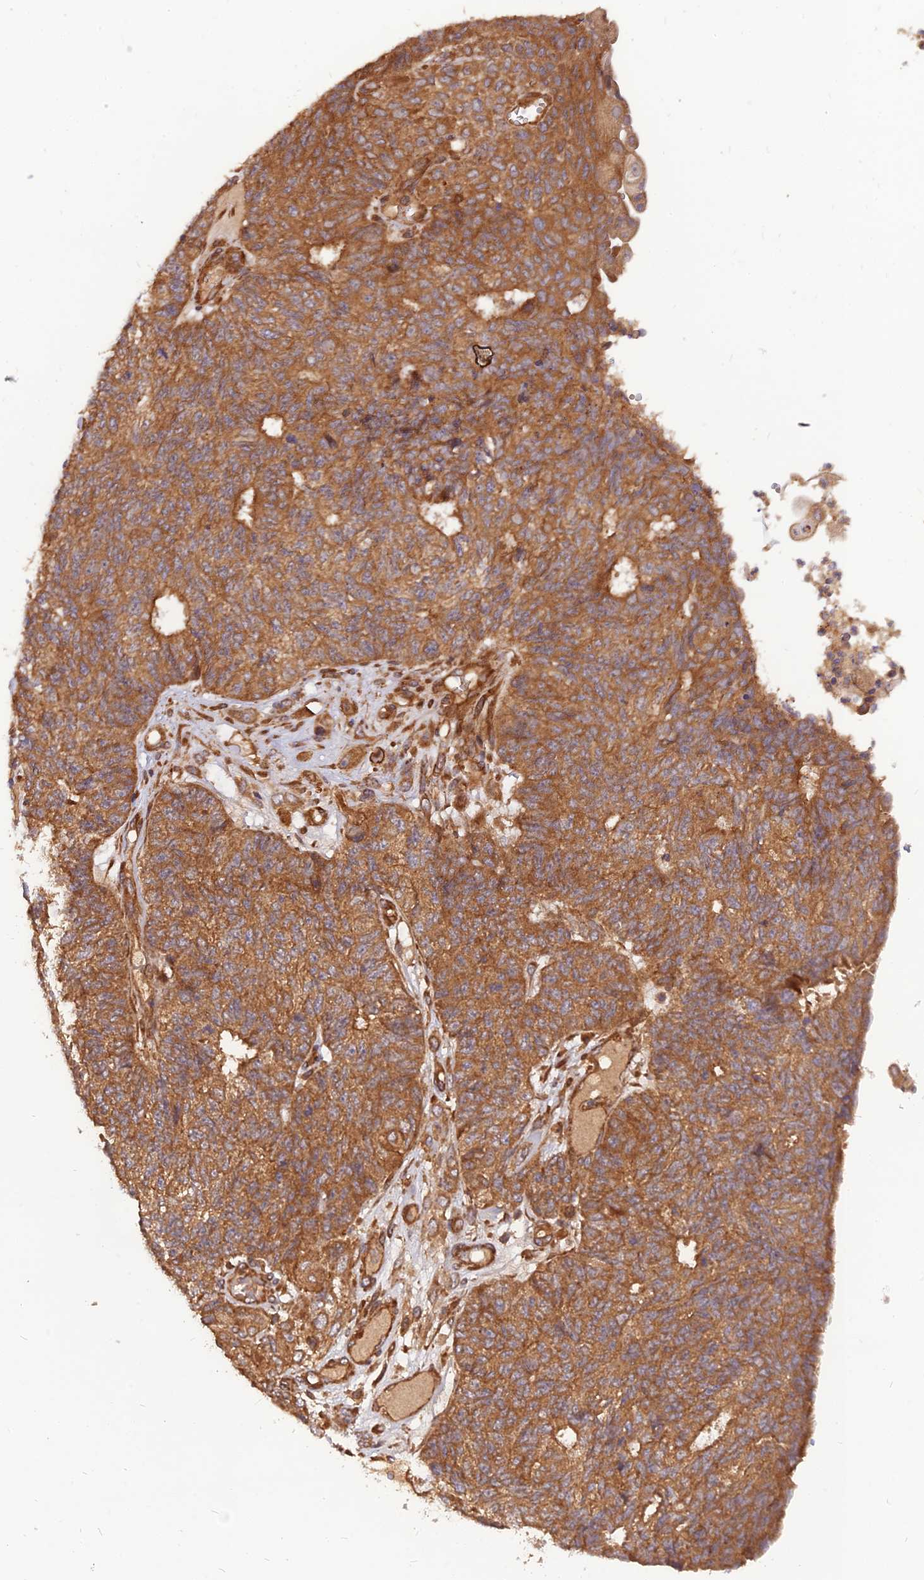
{"staining": {"intensity": "moderate", "quantity": ">75%", "location": "cytoplasmic/membranous"}, "tissue": "endometrial cancer", "cell_type": "Tumor cells", "image_type": "cancer", "snomed": [{"axis": "morphology", "description": "Adenocarcinoma, NOS"}, {"axis": "topography", "description": "Endometrium"}], "caption": "This is a photomicrograph of immunohistochemistry (IHC) staining of endometrial adenocarcinoma, which shows moderate positivity in the cytoplasmic/membranous of tumor cells.", "gene": "RELCH", "patient": {"sex": "female", "age": 32}}